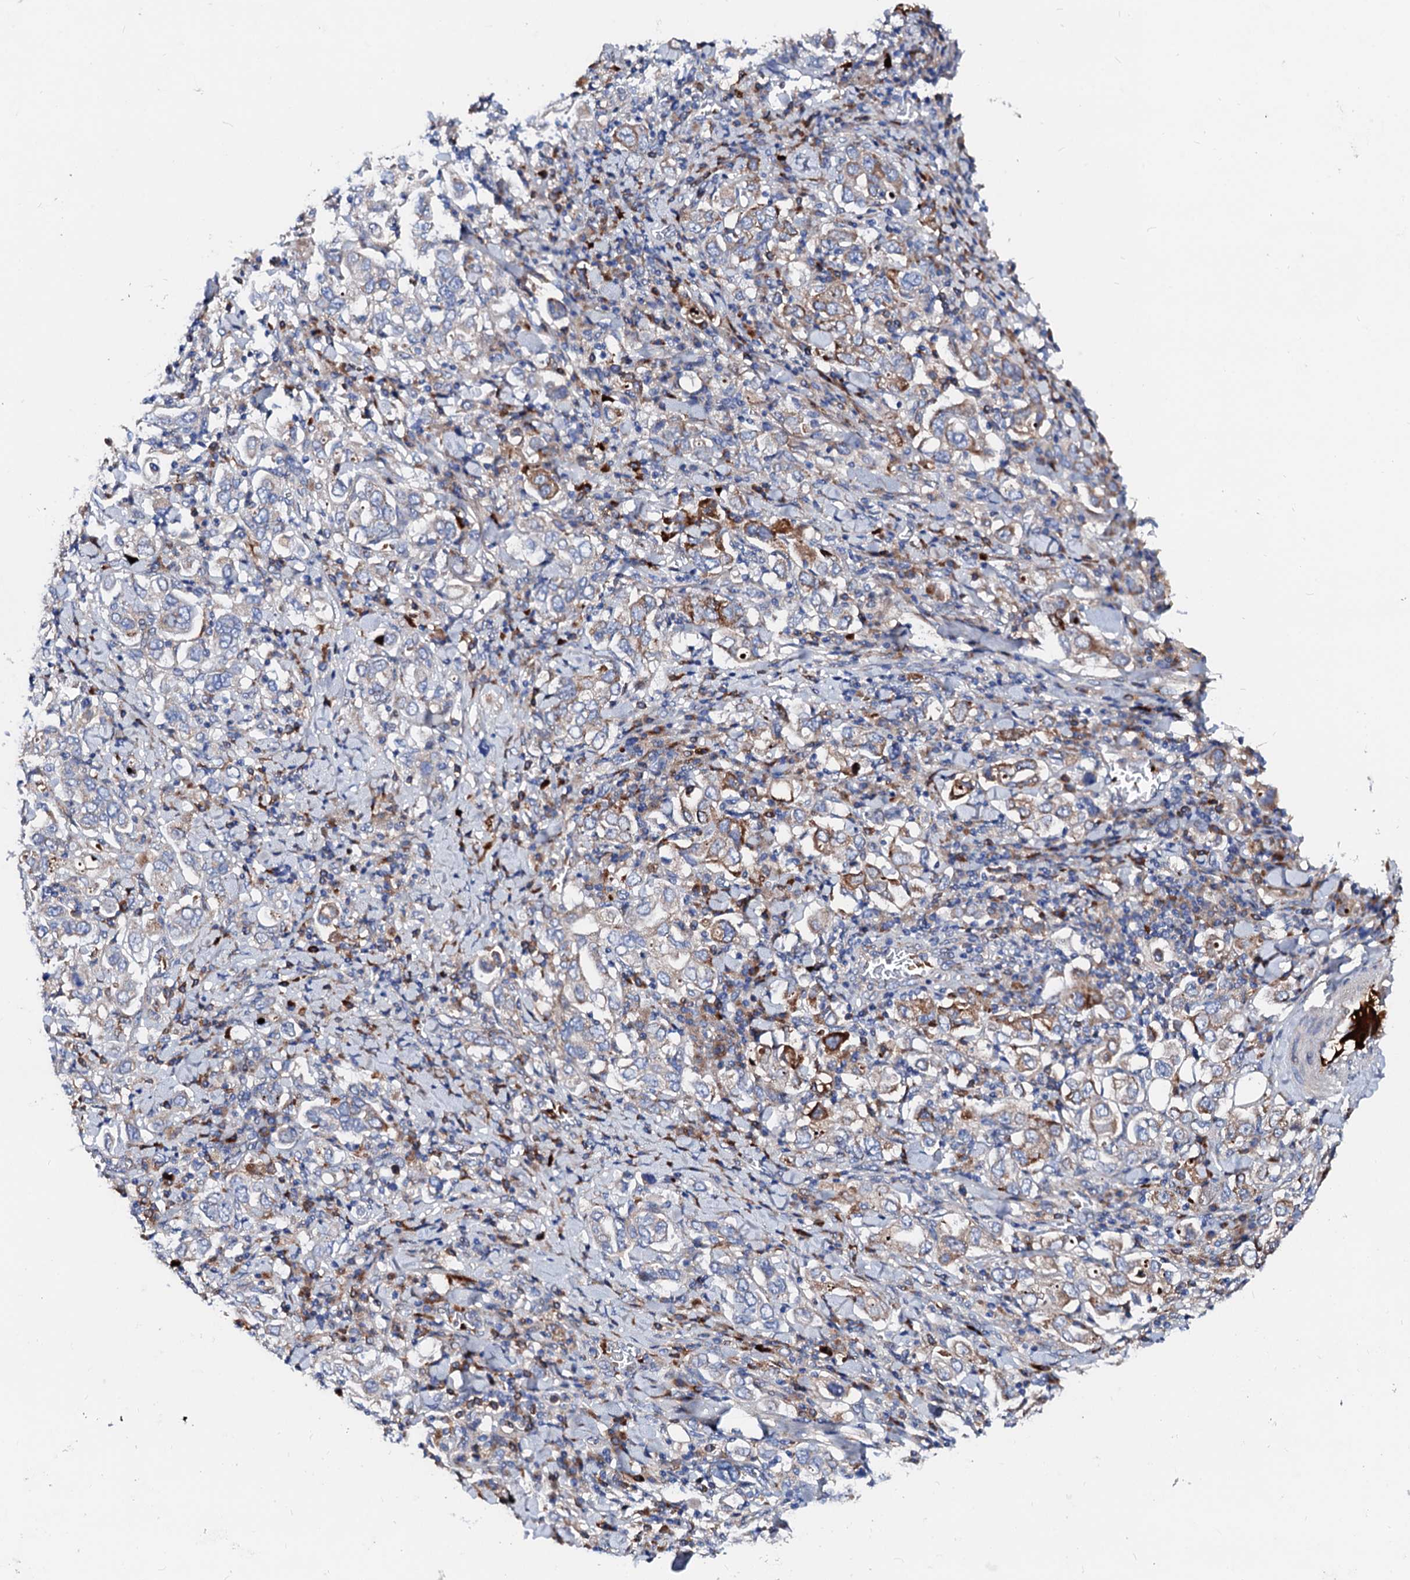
{"staining": {"intensity": "moderate", "quantity": "<25%", "location": "cytoplasmic/membranous"}, "tissue": "stomach cancer", "cell_type": "Tumor cells", "image_type": "cancer", "snomed": [{"axis": "morphology", "description": "Adenocarcinoma, NOS"}, {"axis": "topography", "description": "Stomach, upper"}], "caption": "Immunohistochemistry photomicrograph of human stomach cancer (adenocarcinoma) stained for a protein (brown), which reveals low levels of moderate cytoplasmic/membranous expression in approximately <25% of tumor cells.", "gene": "SLC10A7", "patient": {"sex": "male", "age": 62}}